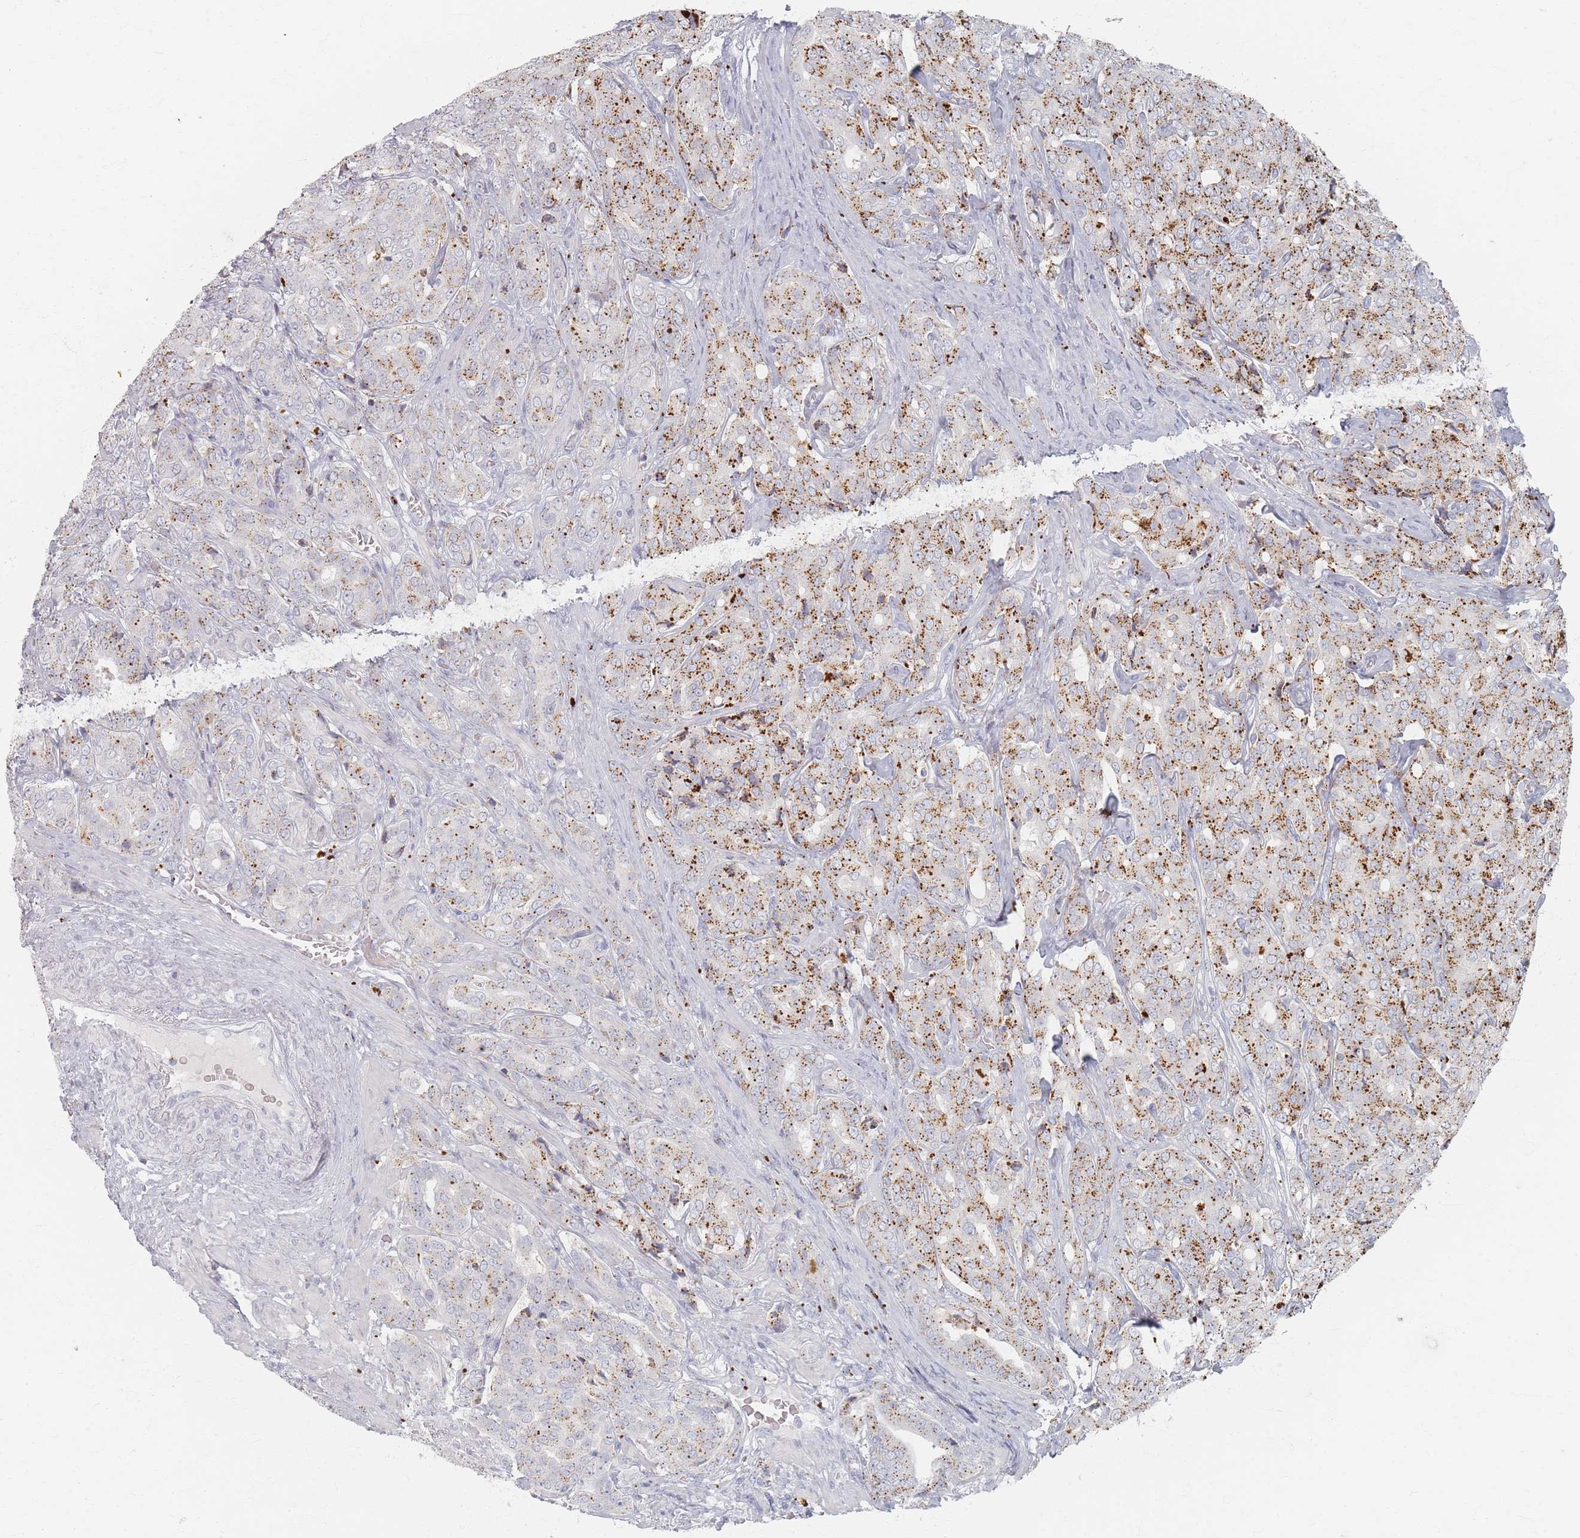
{"staining": {"intensity": "strong", "quantity": ">75%", "location": "cytoplasmic/membranous"}, "tissue": "prostate cancer", "cell_type": "Tumor cells", "image_type": "cancer", "snomed": [{"axis": "morphology", "description": "Adenocarcinoma, High grade"}, {"axis": "topography", "description": "Prostate"}], "caption": "Prostate high-grade adenocarcinoma was stained to show a protein in brown. There is high levels of strong cytoplasmic/membranous staining in about >75% of tumor cells. (Brightfield microscopy of DAB IHC at high magnification).", "gene": "SLC2A11", "patient": {"sex": "male", "age": 68}}